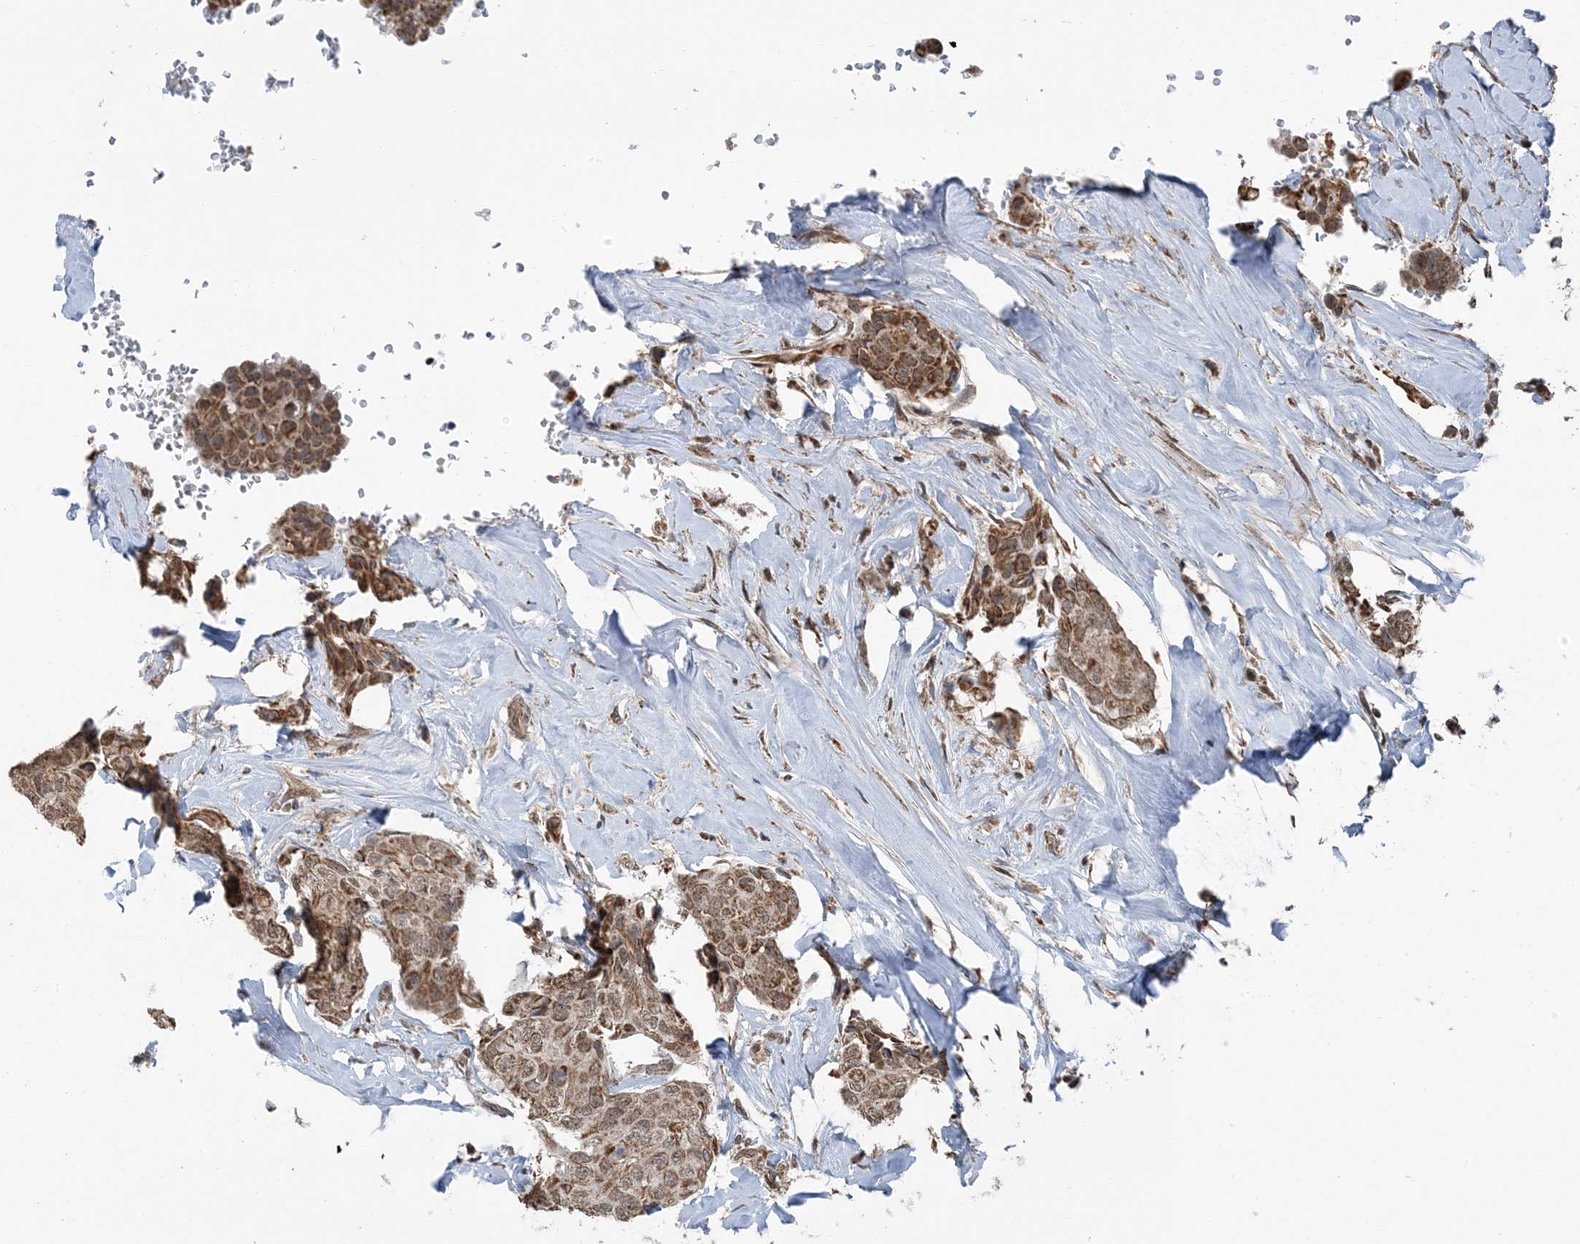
{"staining": {"intensity": "moderate", "quantity": ">75%", "location": "cytoplasmic/membranous"}, "tissue": "breast cancer", "cell_type": "Tumor cells", "image_type": "cancer", "snomed": [{"axis": "morphology", "description": "Duct carcinoma"}, {"axis": "topography", "description": "Breast"}], "caption": "This micrograph reveals immunohistochemistry (IHC) staining of breast cancer, with medium moderate cytoplasmic/membranous expression in approximately >75% of tumor cells.", "gene": "PILRB", "patient": {"sex": "female", "age": 80}}